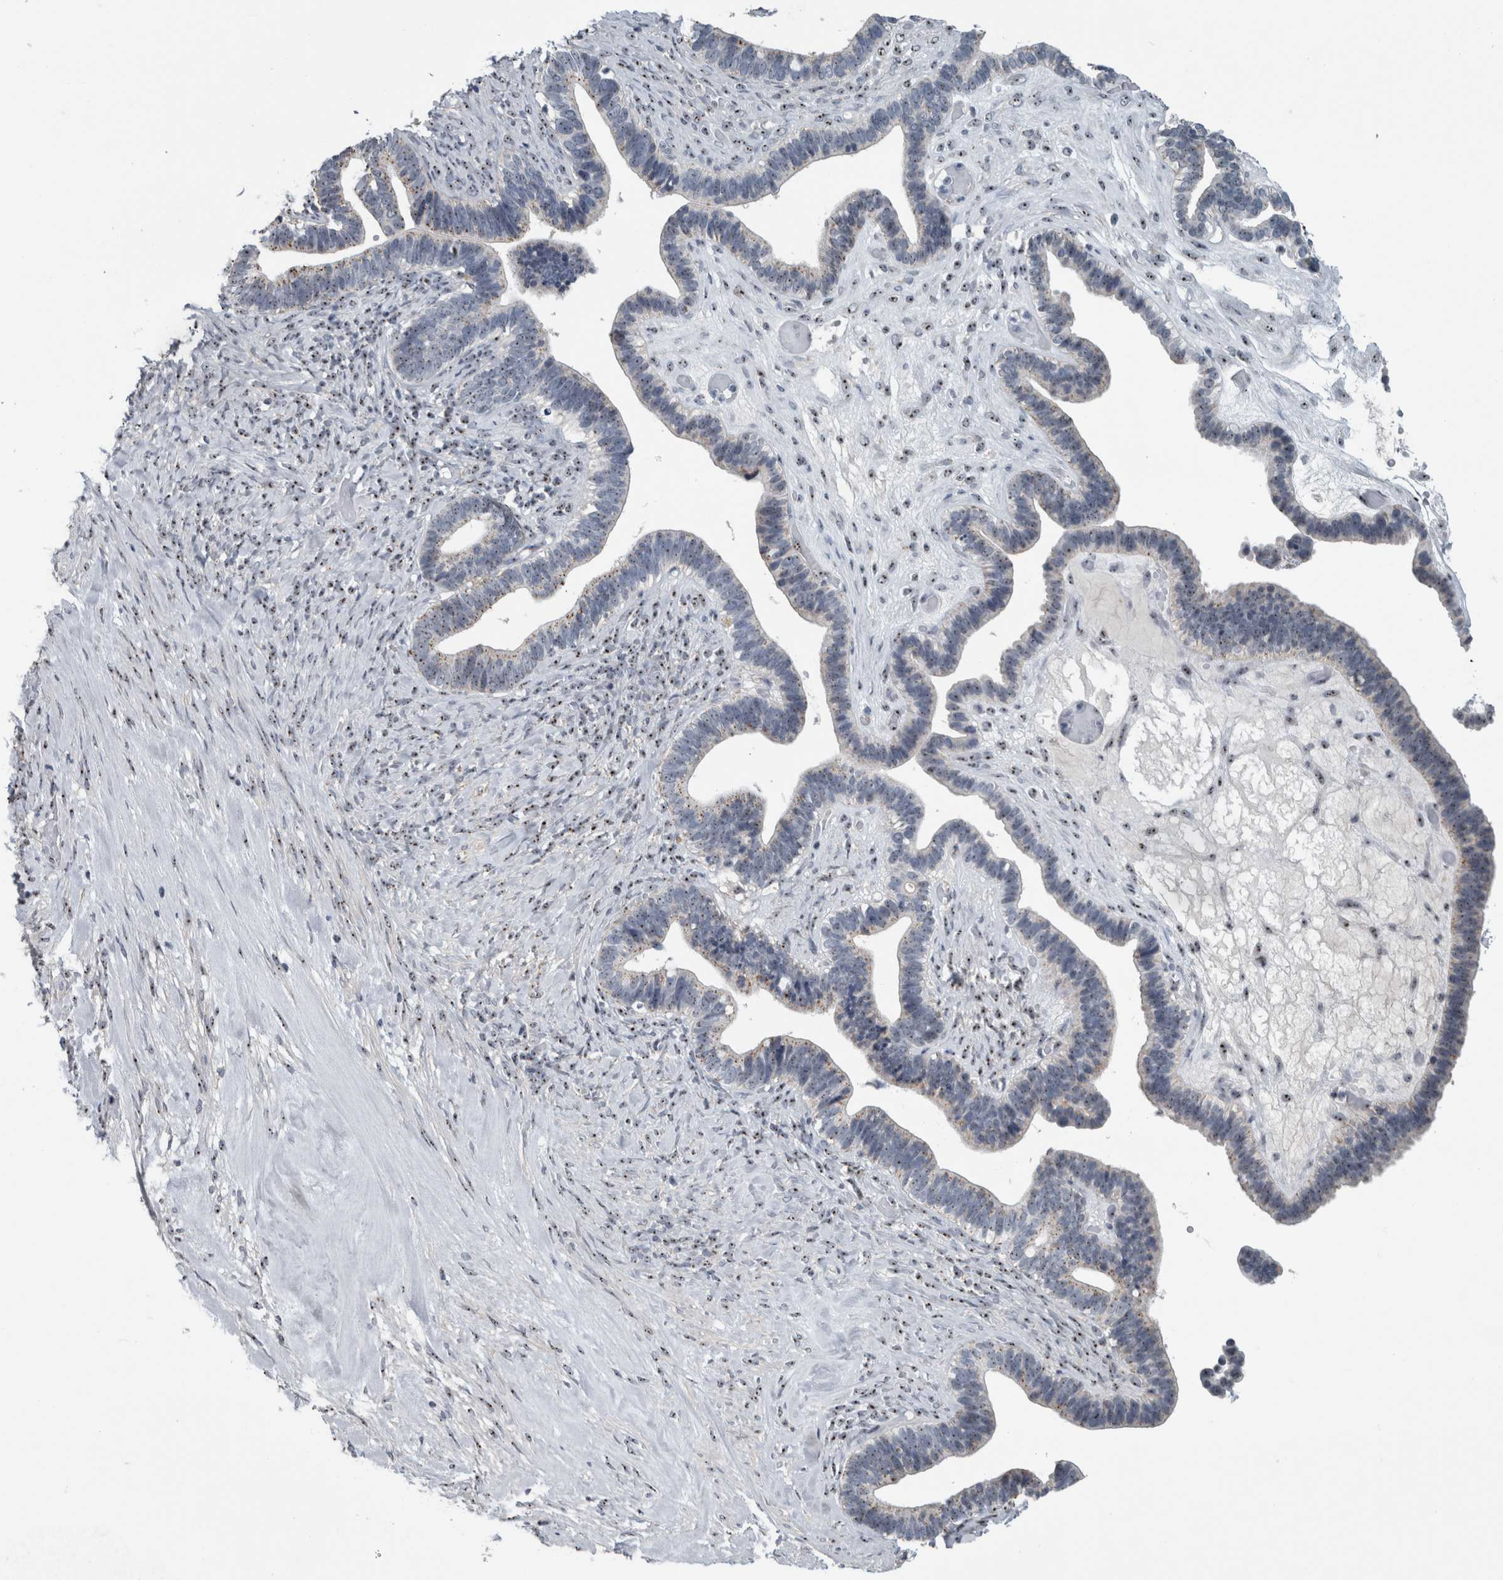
{"staining": {"intensity": "weak", "quantity": "<25%", "location": "nuclear"}, "tissue": "ovarian cancer", "cell_type": "Tumor cells", "image_type": "cancer", "snomed": [{"axis": "morphology", "description": "Cystadenocarcinoma, serous, NOS"}, {"axis": "topography", "description": "Ovary"}], "caption": "Immunohistochemistry of human ovarian cancer exhibits no expression in tumor cells.", "gene": "UTP6", "patient": {"sex": "female", "age": 56}}